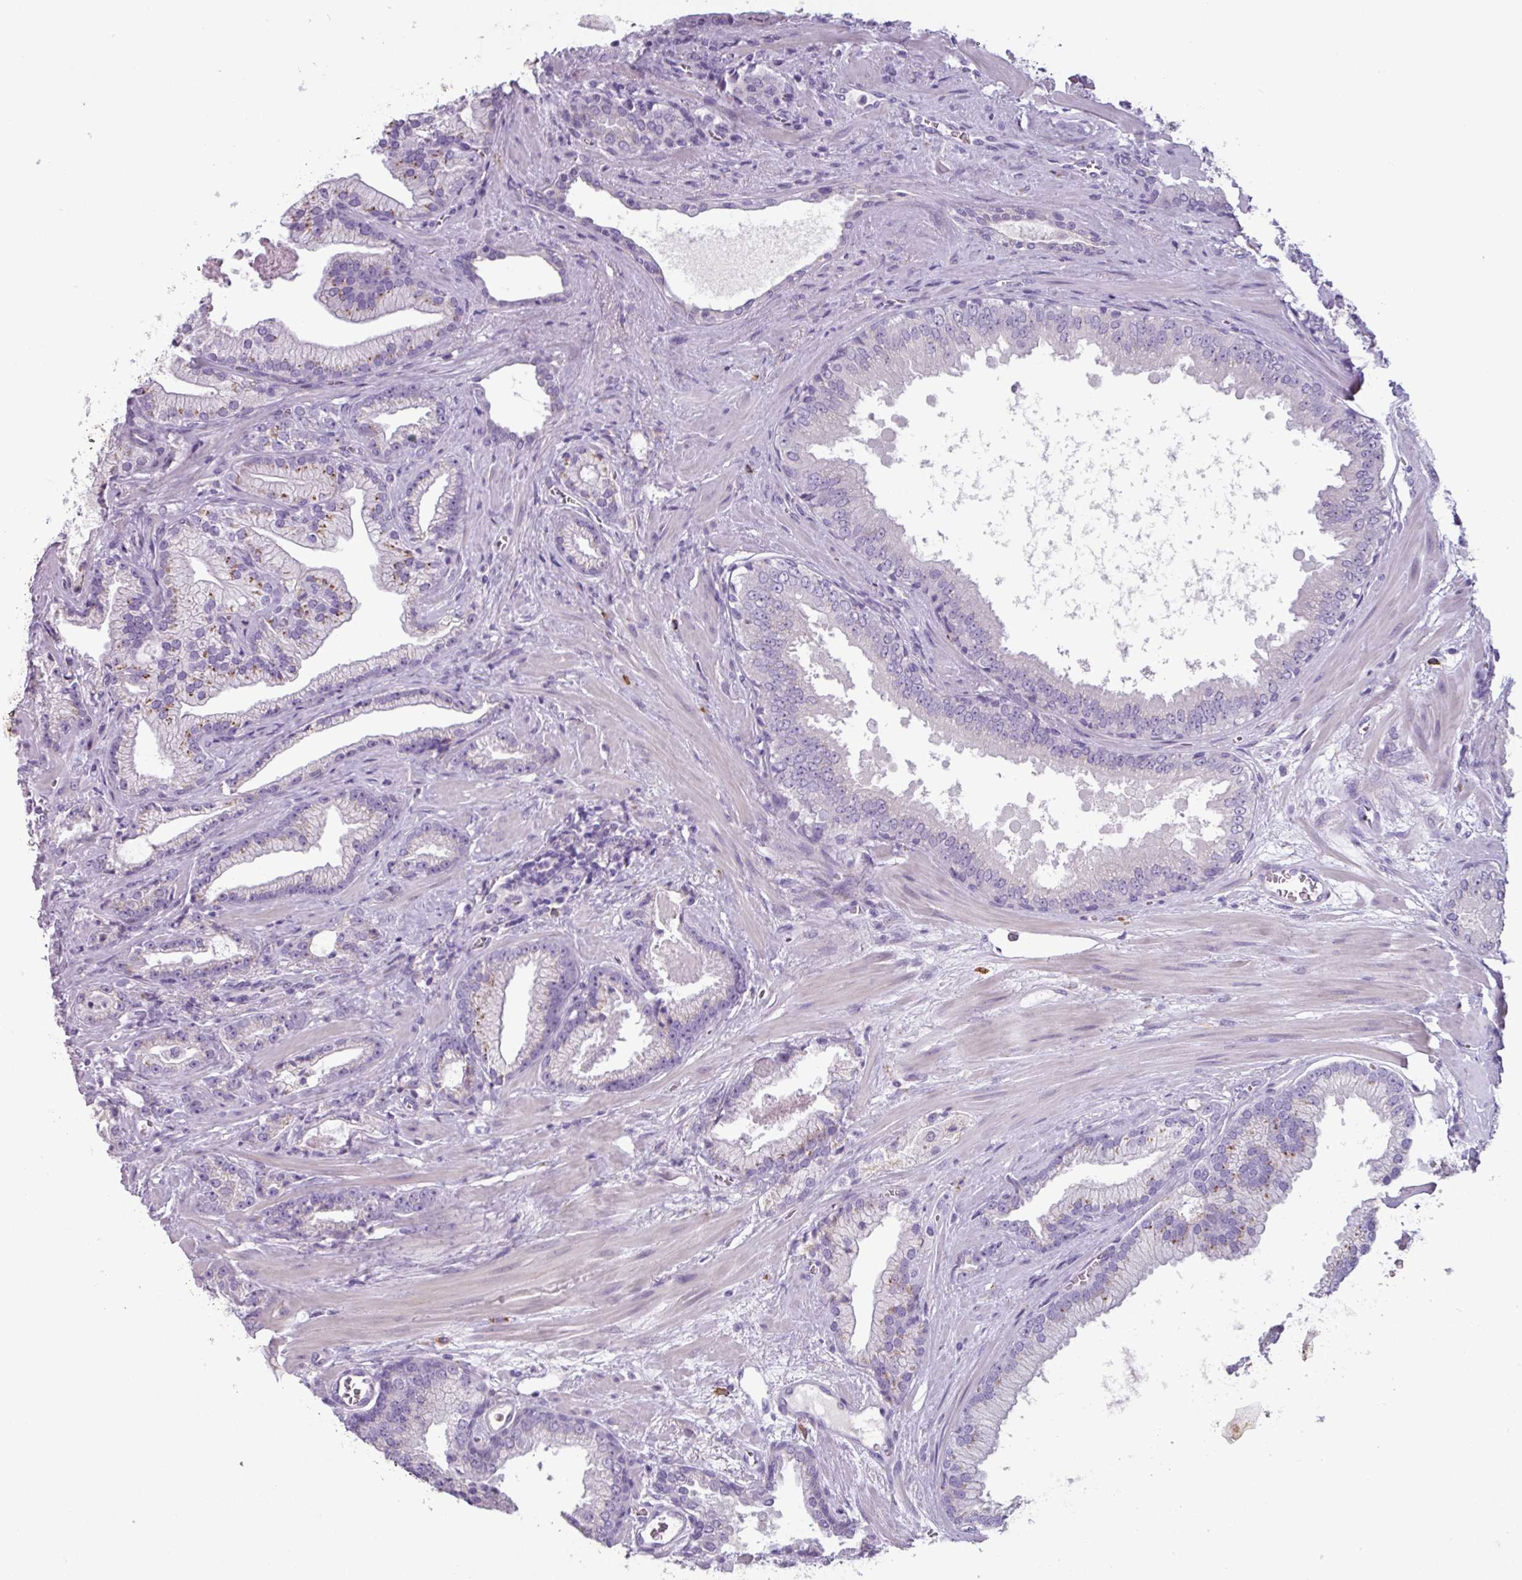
{"staining": {"intensity": "moderate", "quantity": "<25%", "location": "cytoplasmic/membranous"}, "tissue": "prostate cancer", "cell_type": "Tumor cells", "image_type": "cancer", "snomed": [{"axis": "morphology", "description": "Adenocarcinoma, High grade"}, {"axis": "topography", "description": "Prostate"}], "caption": "A brown stain highlights moderate cytoplasmic/membranous positivity of a protein in prostate cancer tumor cells.", "gene": "ADGRE1", "patient": {"sex": "male", "age": 68}}